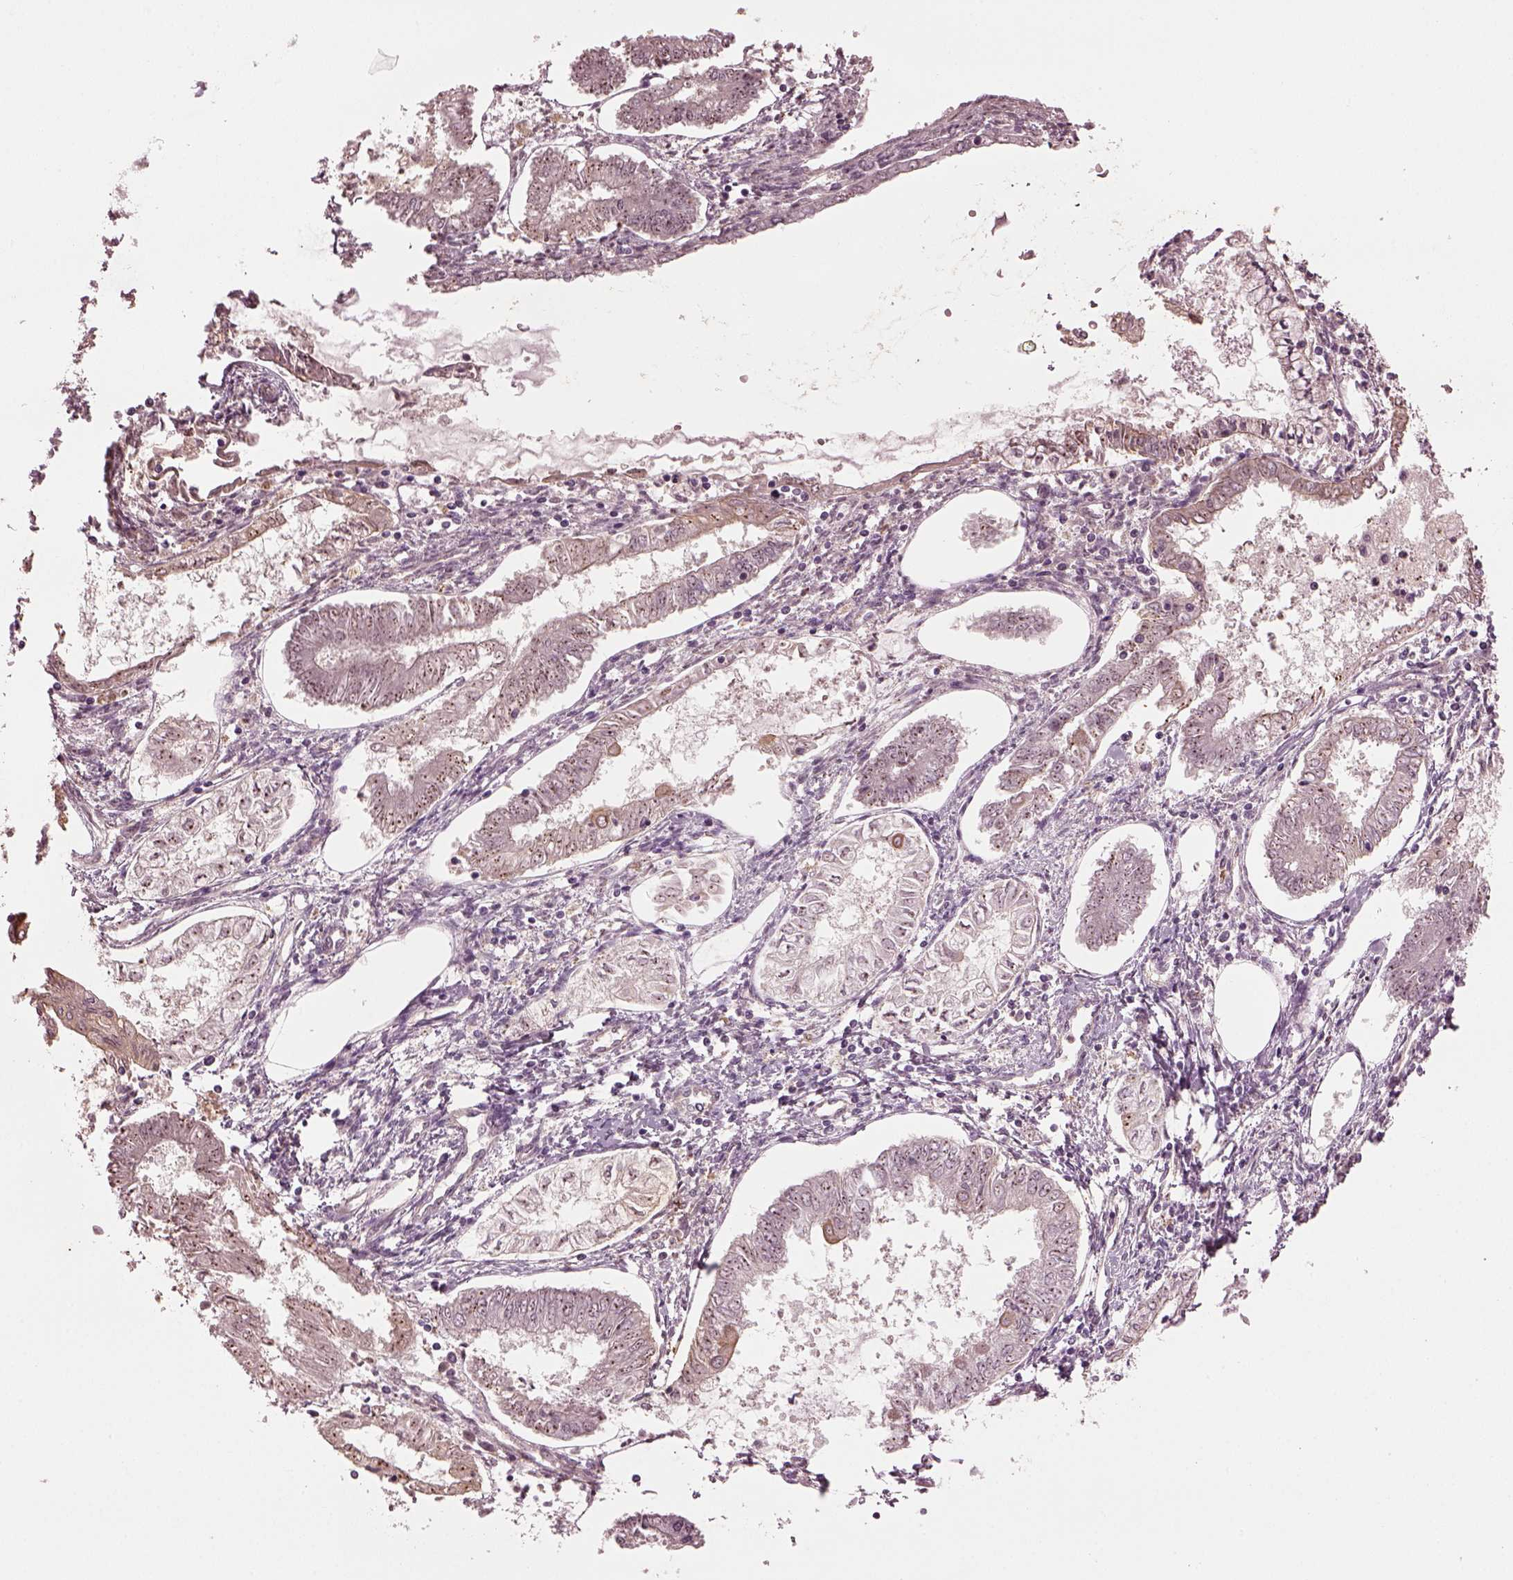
{"staining": {"intensity": "moderate", "quantity": "25%-75%", "location": "nuclear"}, "tissue": "endometrial cancer", "cell_type": "Tumor cells", "image_type": "cancer", "snomed": [{"axis": "morphology", "description": "Adenocarcinoma, NOS"}, {"axis": "topography", "description": "Endometrium"}], "caption": "Immunohistochemical staining of human adenocarcinoma (endometrial) shows medium levels of moderate nuclear protein expression in approximately 25%-75% of tumor cells. (DAB IHC with brightfield microscopy, high magnification).", "gene": "GNRH1", "patient": {"sex": "female", "age": 68}}